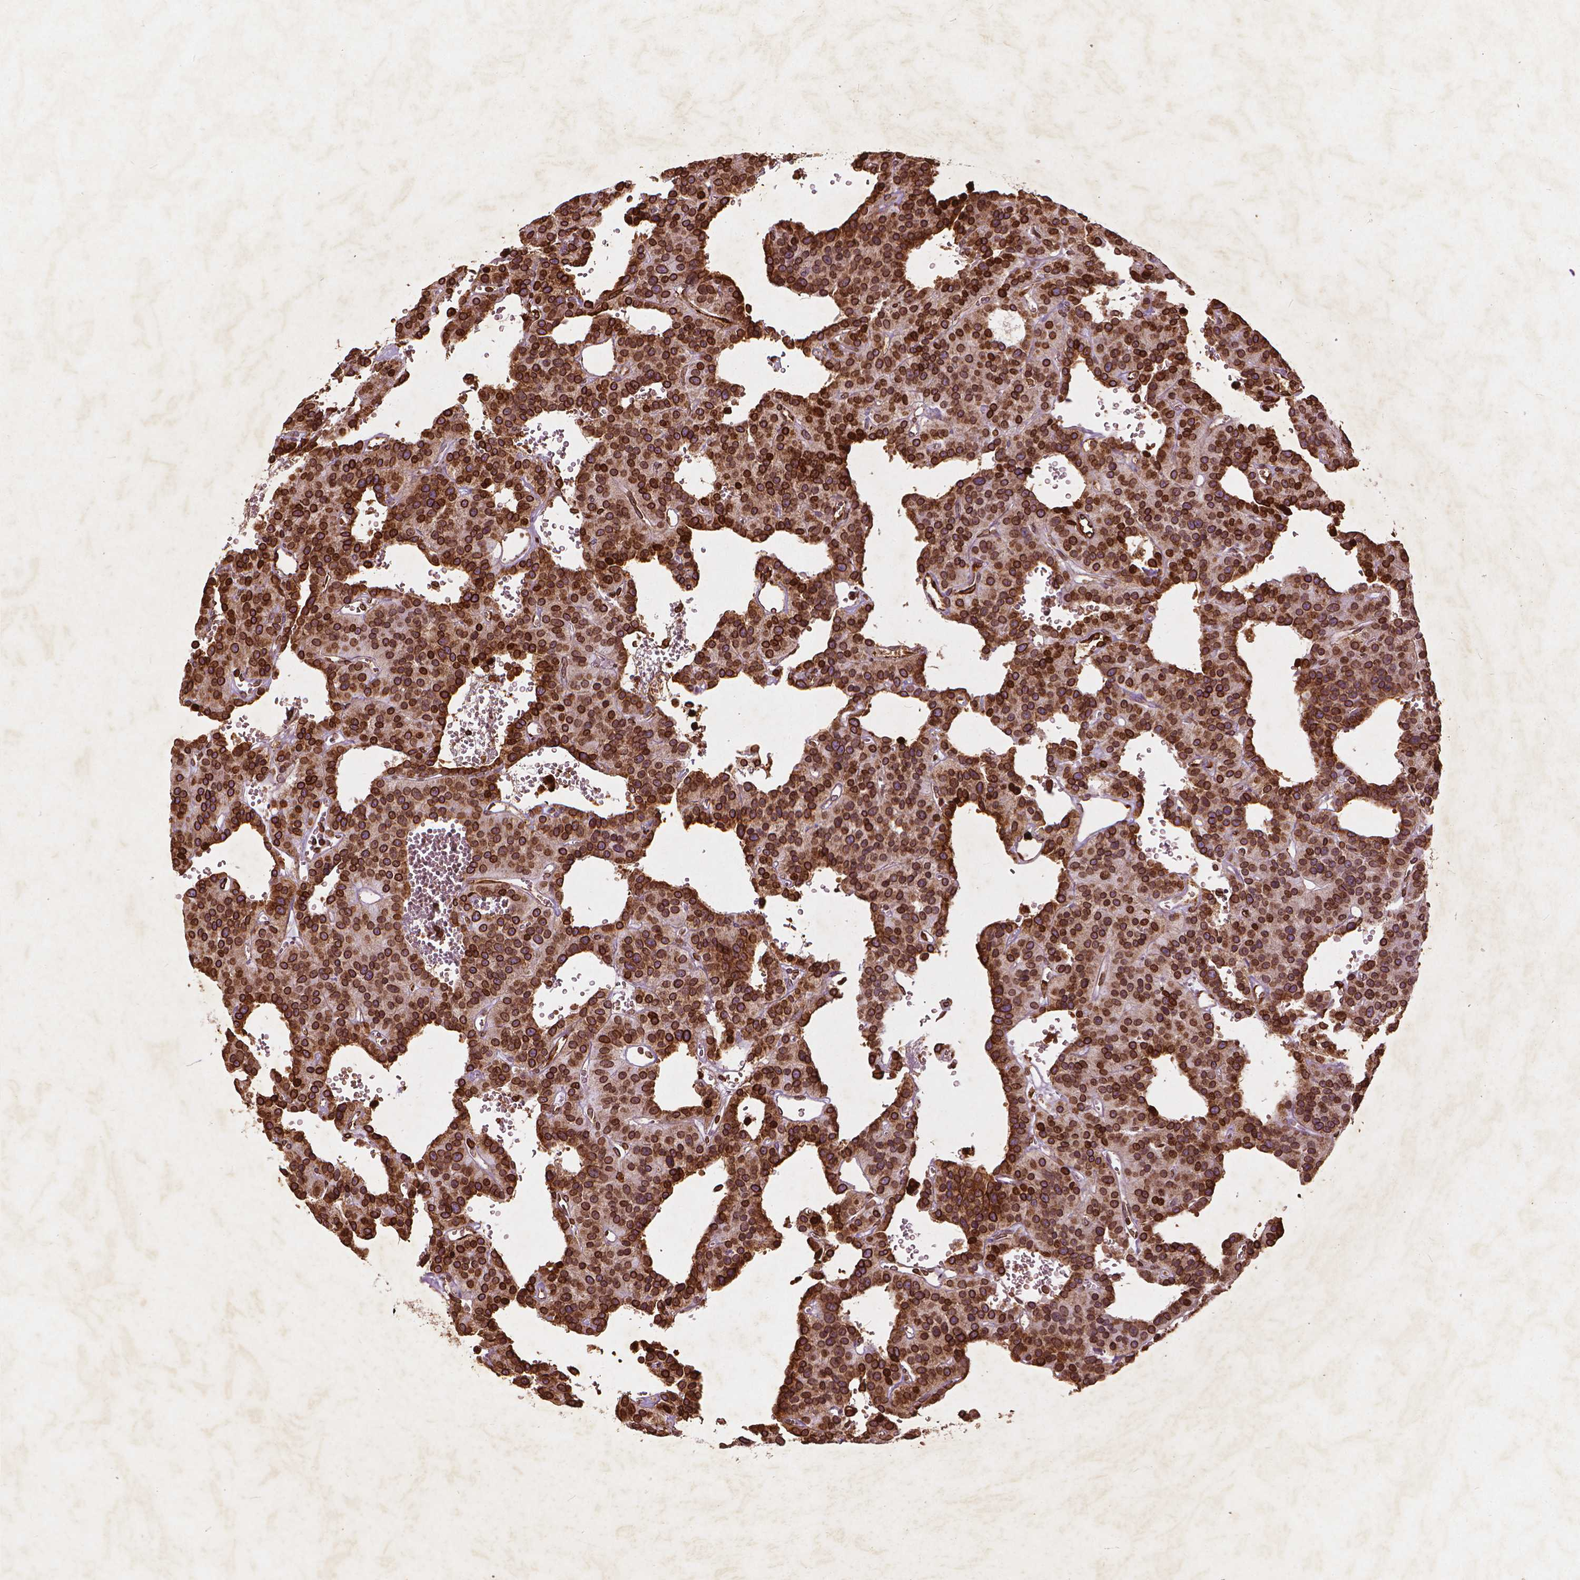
{"staining": {"intensity": "strong", "quantity": ">75%", "location": "cytoplasmic/membranous,nuclear"}, "tissue": "carcinoid", "cell_type": "Tumor cells", "image_type": "cancer", "snomed": [{"axis": "morphology", "description": "Carcinoid, malignant, NOS"}, {"axis": "topography", "description": "Lung"}], "caption": "Protein analysis of malignant carcinoid tissue demonstrates strong cytoplasmic/membranous and nuclear positivity in approximately >75% of tumor cells. Using DAB (3,3'-diaminobenzidine) (brown) and hematoxylin (blue) stains, captured at high magnification using brightfield microscopy.", "gene": "LMNB1", "patient": {"sex": "female", "age": 71}}